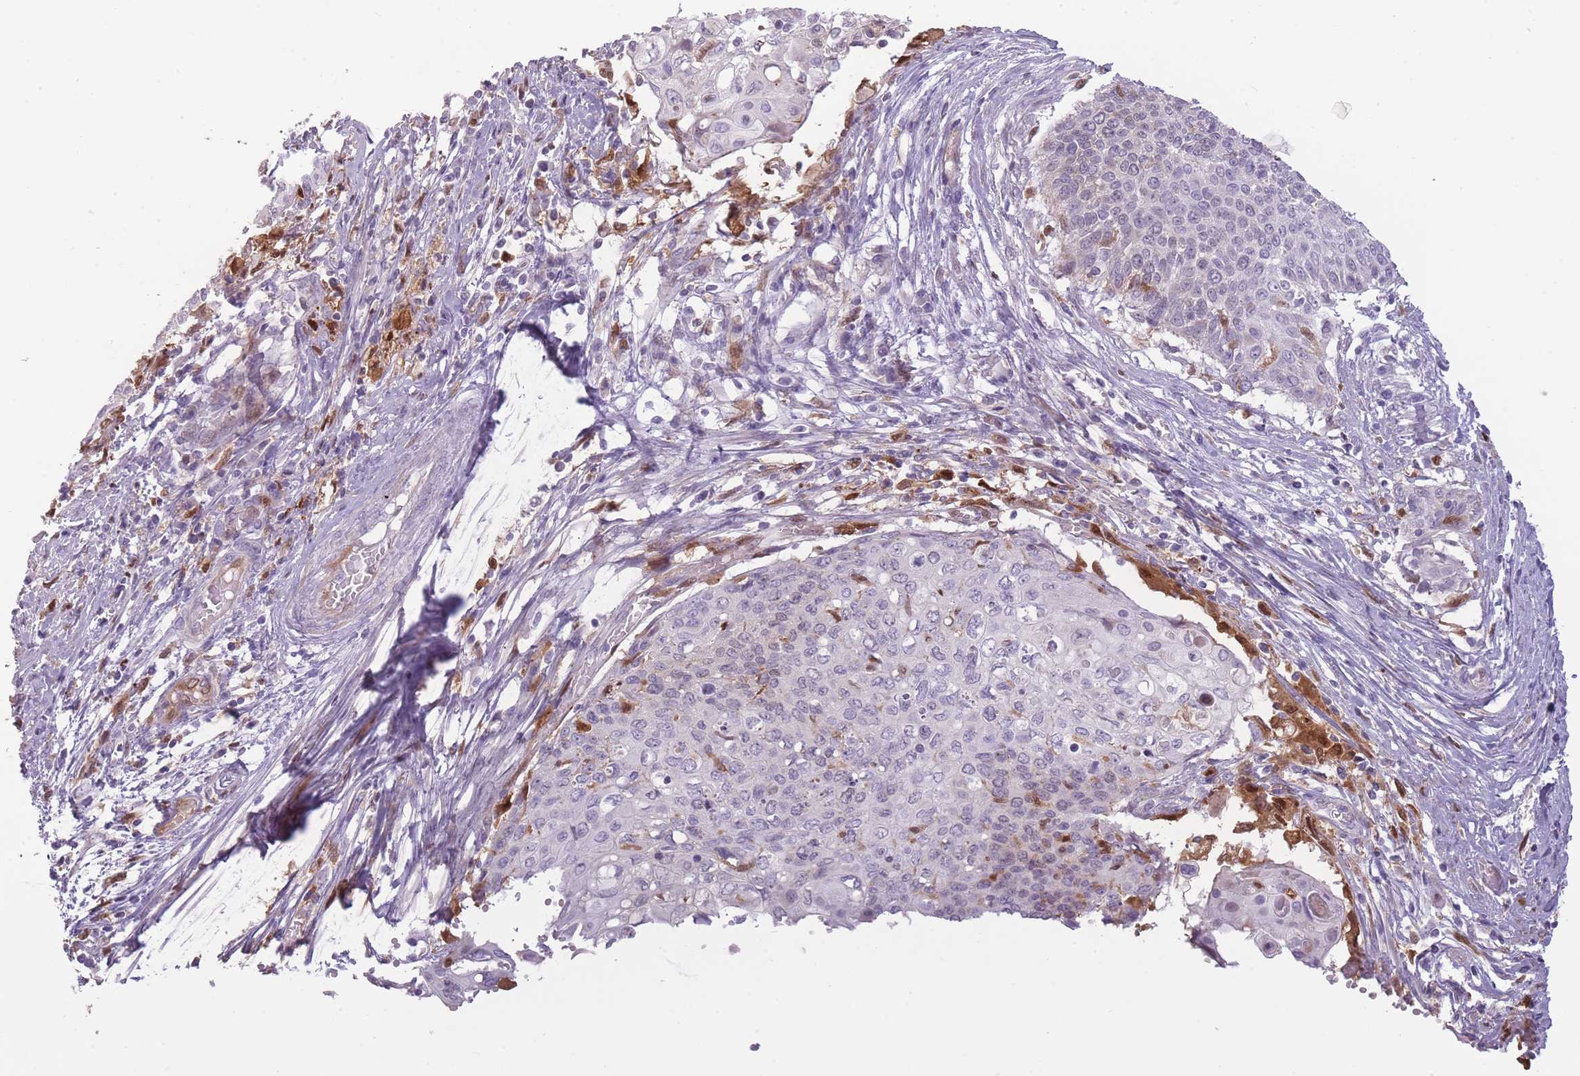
{"staining": {"intensity": "negative", "quantity": "none", "location": "none"}, "tissue": "cervical cancer", "cell_type": "Tumor cells", "image_type": "cancer", "snomed": [{"axis": "morphology", "description": "Squamous cell carcinoma, NOS"}, {"axis": "topography", "description": "Cervix"}], "caption": "Immunohistochemistry (IHC) photomicrograph of neoplastic tissue: human cervical cancer stained with DAB (3,3'-diaminobenzidine) shows no significant protein expression in tumor cells.", "gene": "LGALS9", "patient": {"sex": "female", "age": 39}}